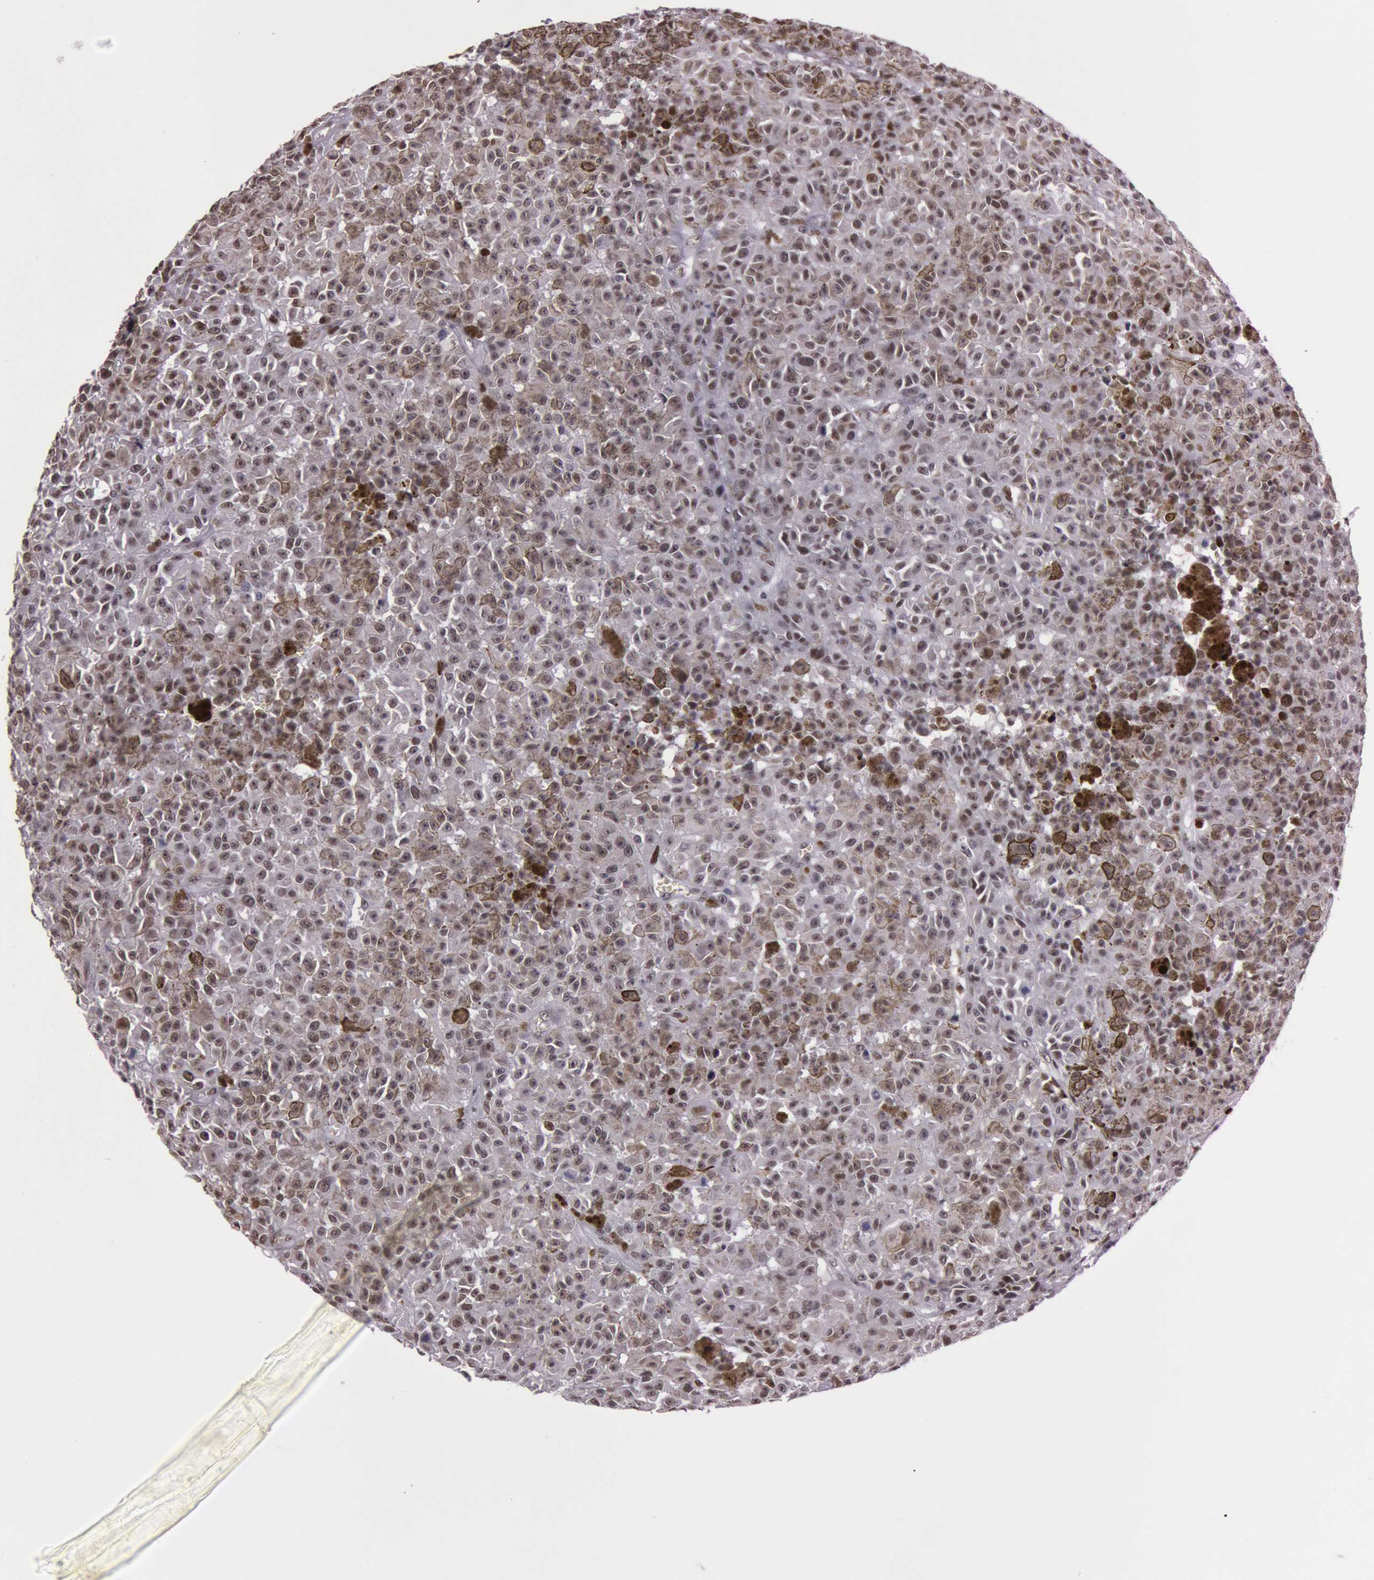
{"staining": {"intensity": "weak", "quantity": "25%-75%", "location": "nuclear"}, "tissue": "melanoma", "cell_type": "Tumor cells", "image_type": "cancer", "snomed": [{"axis": "morphology", "description": "Malignant melanoma, NOS"}, {"axis": "topography", "description": "Skin"}], "caption": "High-magnification brightfield microscopy of malignant melanoma stained with DAB (brown) and counterstained with hematoxylin (blue). tumor cells exhibit weak nuclear expression is identified in approximately25%-75% of cells.", "gene": "TASL", "patient": {"sex": "male", "age": 64}}